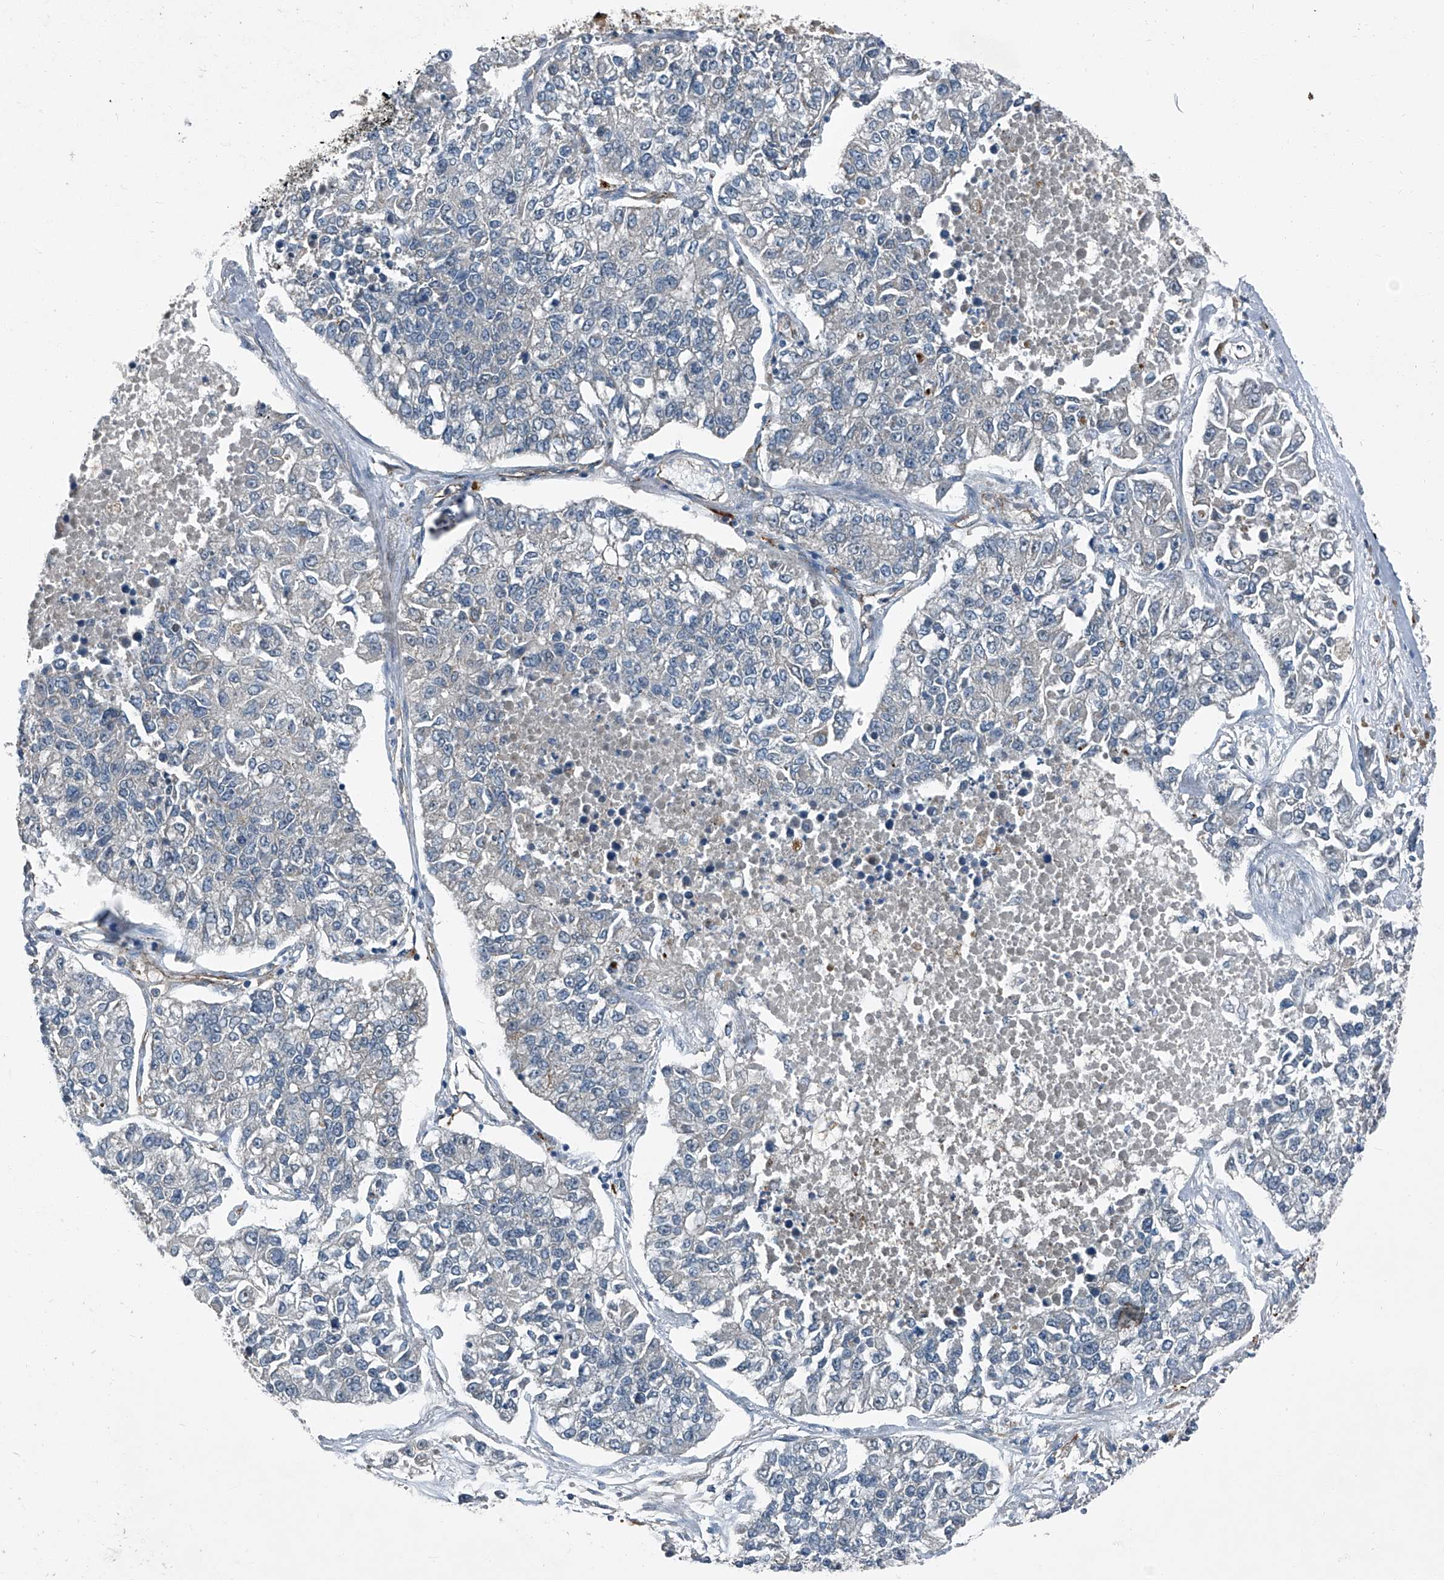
{"staining": {"intensity": "negative", "quantity": "none", "location": "none"}, "tissue": "lung cancer", "cell_type": "Tumor cells", "image_type": "cancer", "snomed": [{"axis": "morphology", "description": "Adenocarcinoma, NOS"}, {"axis": "topography", "description": "Lung"}], "caption": "Immunohistochemistry (IHC) of human adenocarcinoma (lung) shows no staining in tumor cells.", "gene": "SENP2", "patient": {"sex": "male", "age": 49}}